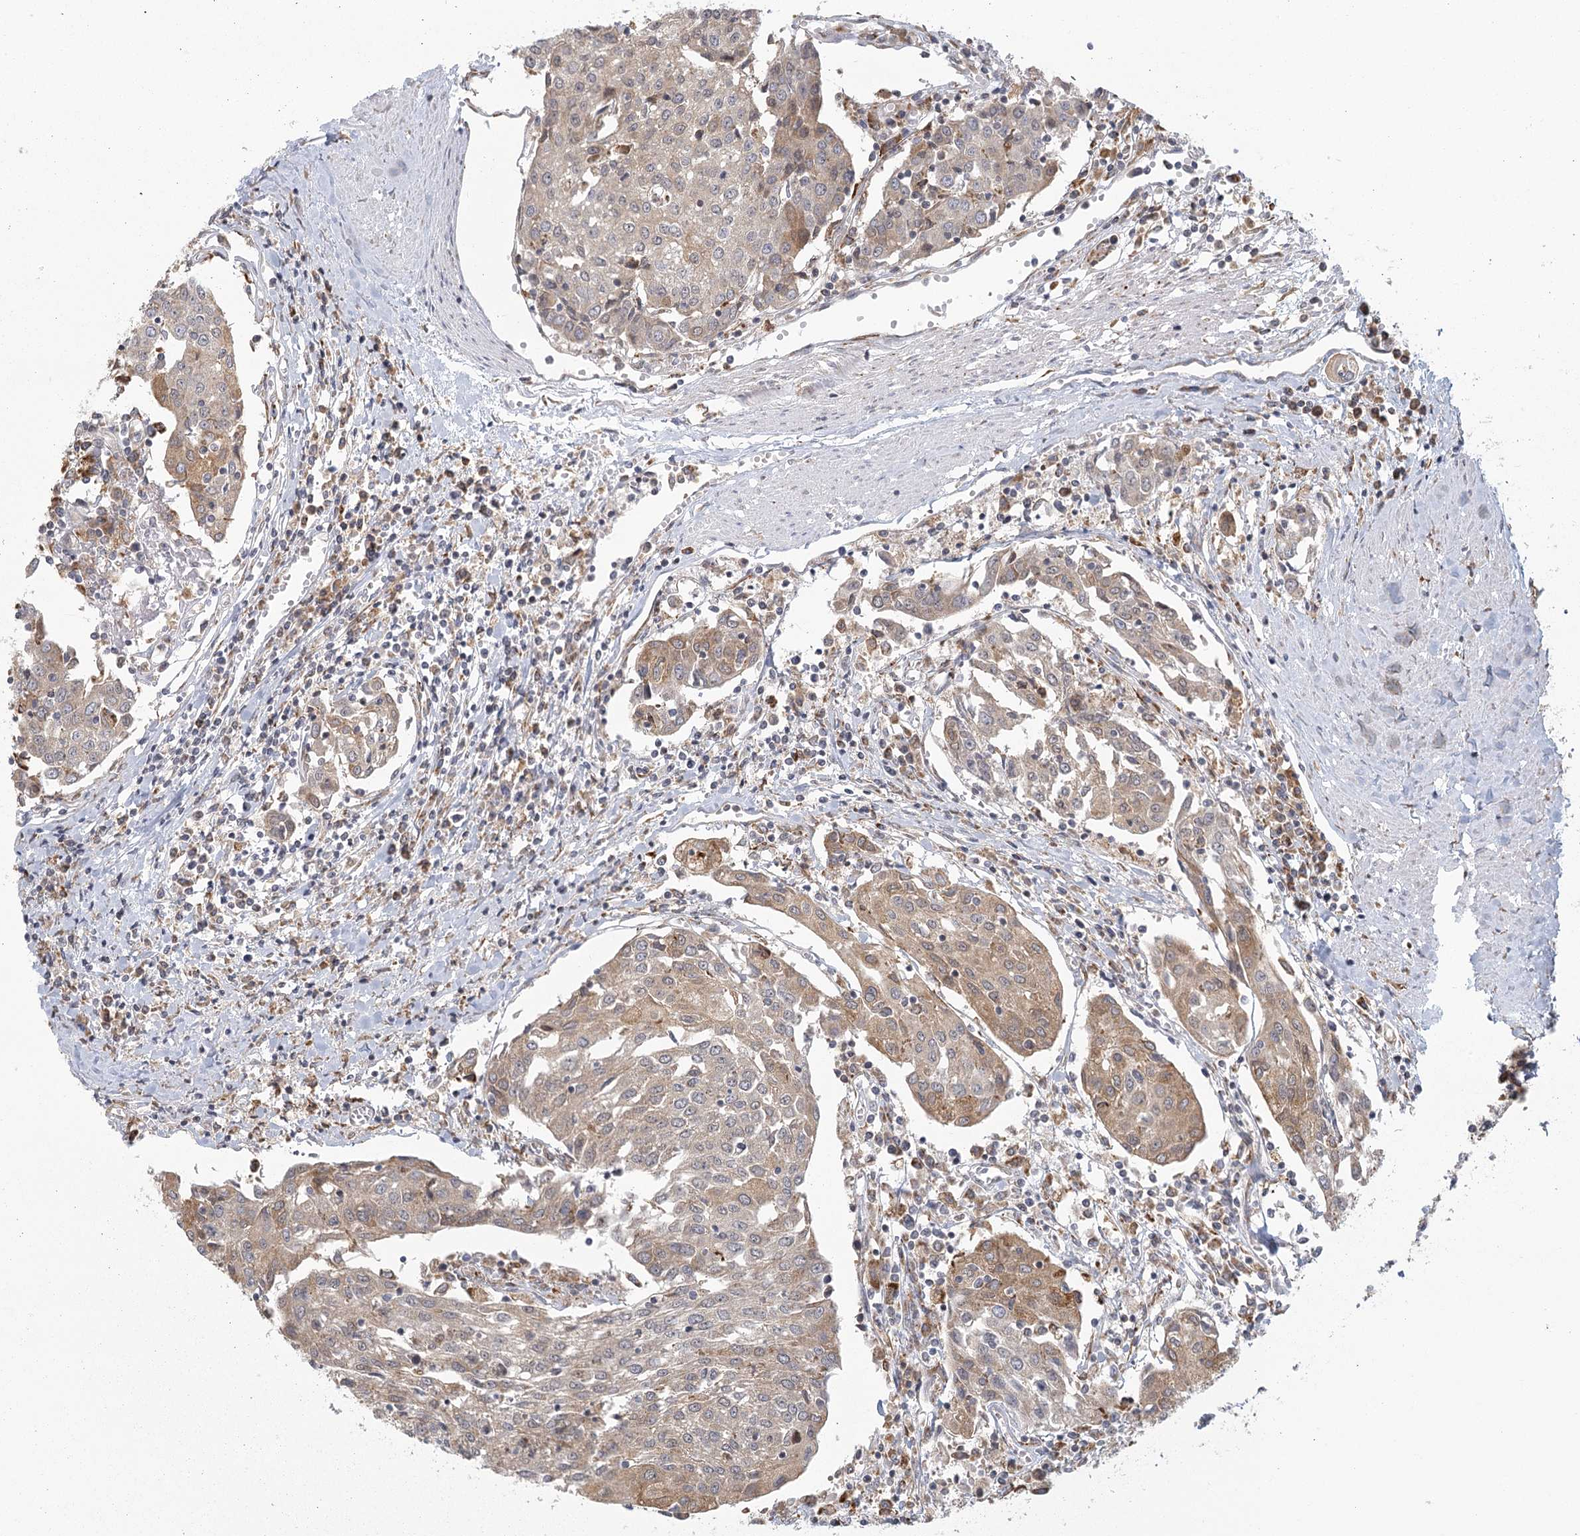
{"staining": {"intensity": "weak", "quantity": "25%-75%", "location": "cytoplasmic/membranous"}, "tissue": "urothelial cancer", "cell_type": "Tumor cells", "image_type": "cancer", "snomed": [{"axis": "morphology", "description": "Urothelial carcinoma, High grade"}, {"axis": "topography", "description": "Urinary bladder"}], "caption": "DAB immunohistochemical staining of urothelial cancer exhibits weak cytoplasmic/membranous protein expression in approximately 25%-75% of tumor cells.", "gene": "LACTB", "patient": {"sex": "female", "age": 85}}